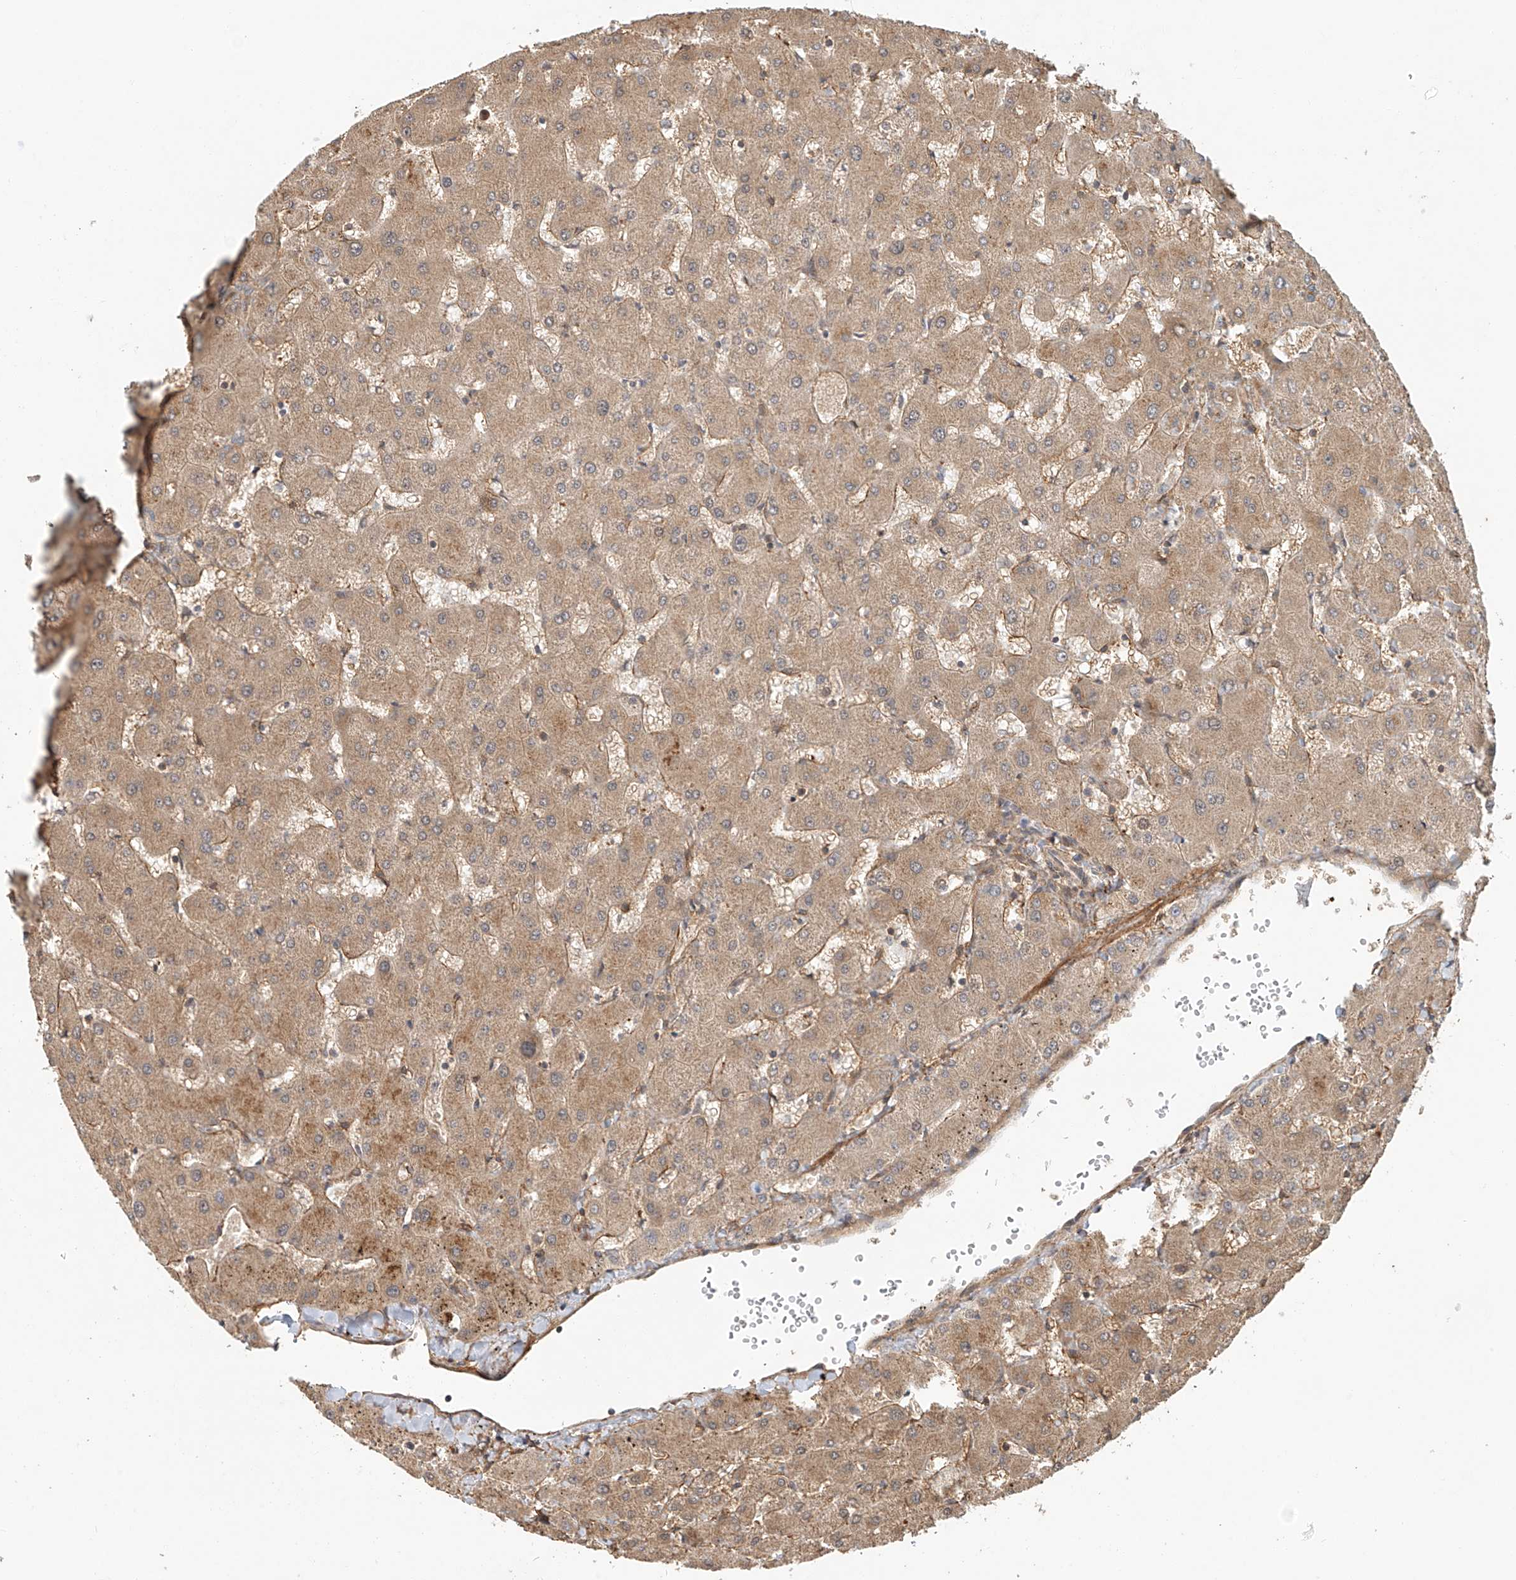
{"staining": {"intensity": "moderate", "quantity": "<25%", "location": "cytoplasmic/membranous"}, "tissue": "liver", "cell_type": "Cholangiocytes", "image_type": "normal", "snomed": [{"axis": "morphology", "description": "Normal tissue, NOS"}, {"axis": "topography", "description": "Liver"}], "caption": "An immunohistochemistry (IHC) micrograph of benign tissue is shown. Protein staining in brown labels moderate cytoplasmic/membranous positivity in liver within cholangiocytes.", "gene": "CSMD3", "patient": {"sex": "female", "age": 63}}